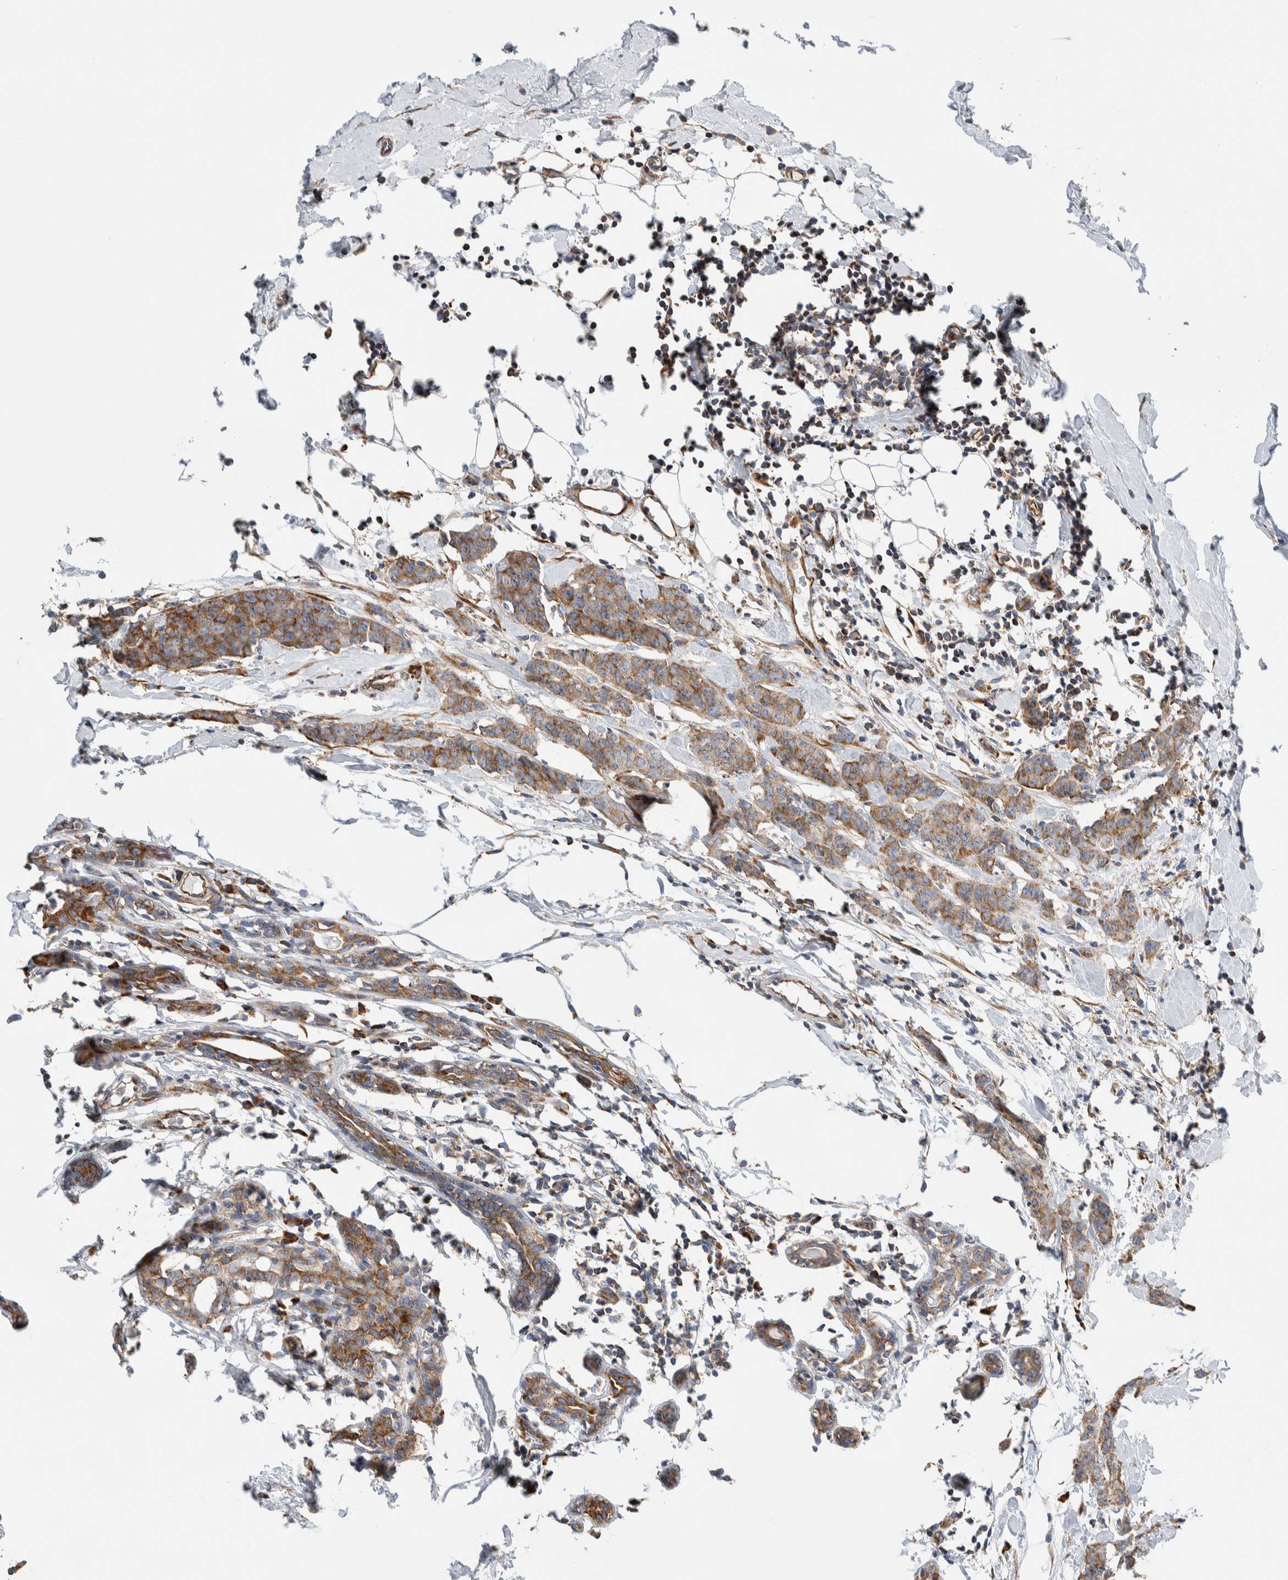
{"staining": {"intensity": "moderate", "quantity": ">75%", "location": "cytoplasmic/membranous"}, "tissue": "breast cancer", "cell_type": "Tumor cells", "image_type": "cancer", "snomed": [{"axis": "morphology", "description": "Normal tissue, NOS"}, {"axis": "morphology", "description": "Duct carcinoma"}, {"axis": "topography", "description": "Breast"}], "caption": "The immunohistochemical stain labels moderate cytoplasmic/membranous positivity in tumor cells of breast cancer (intraductal carcinoma) tissue. (IHC, brightfield microscopy, high magnification).", "gene": "RACK1", "patient": {"sex": "female", "age": 40}}